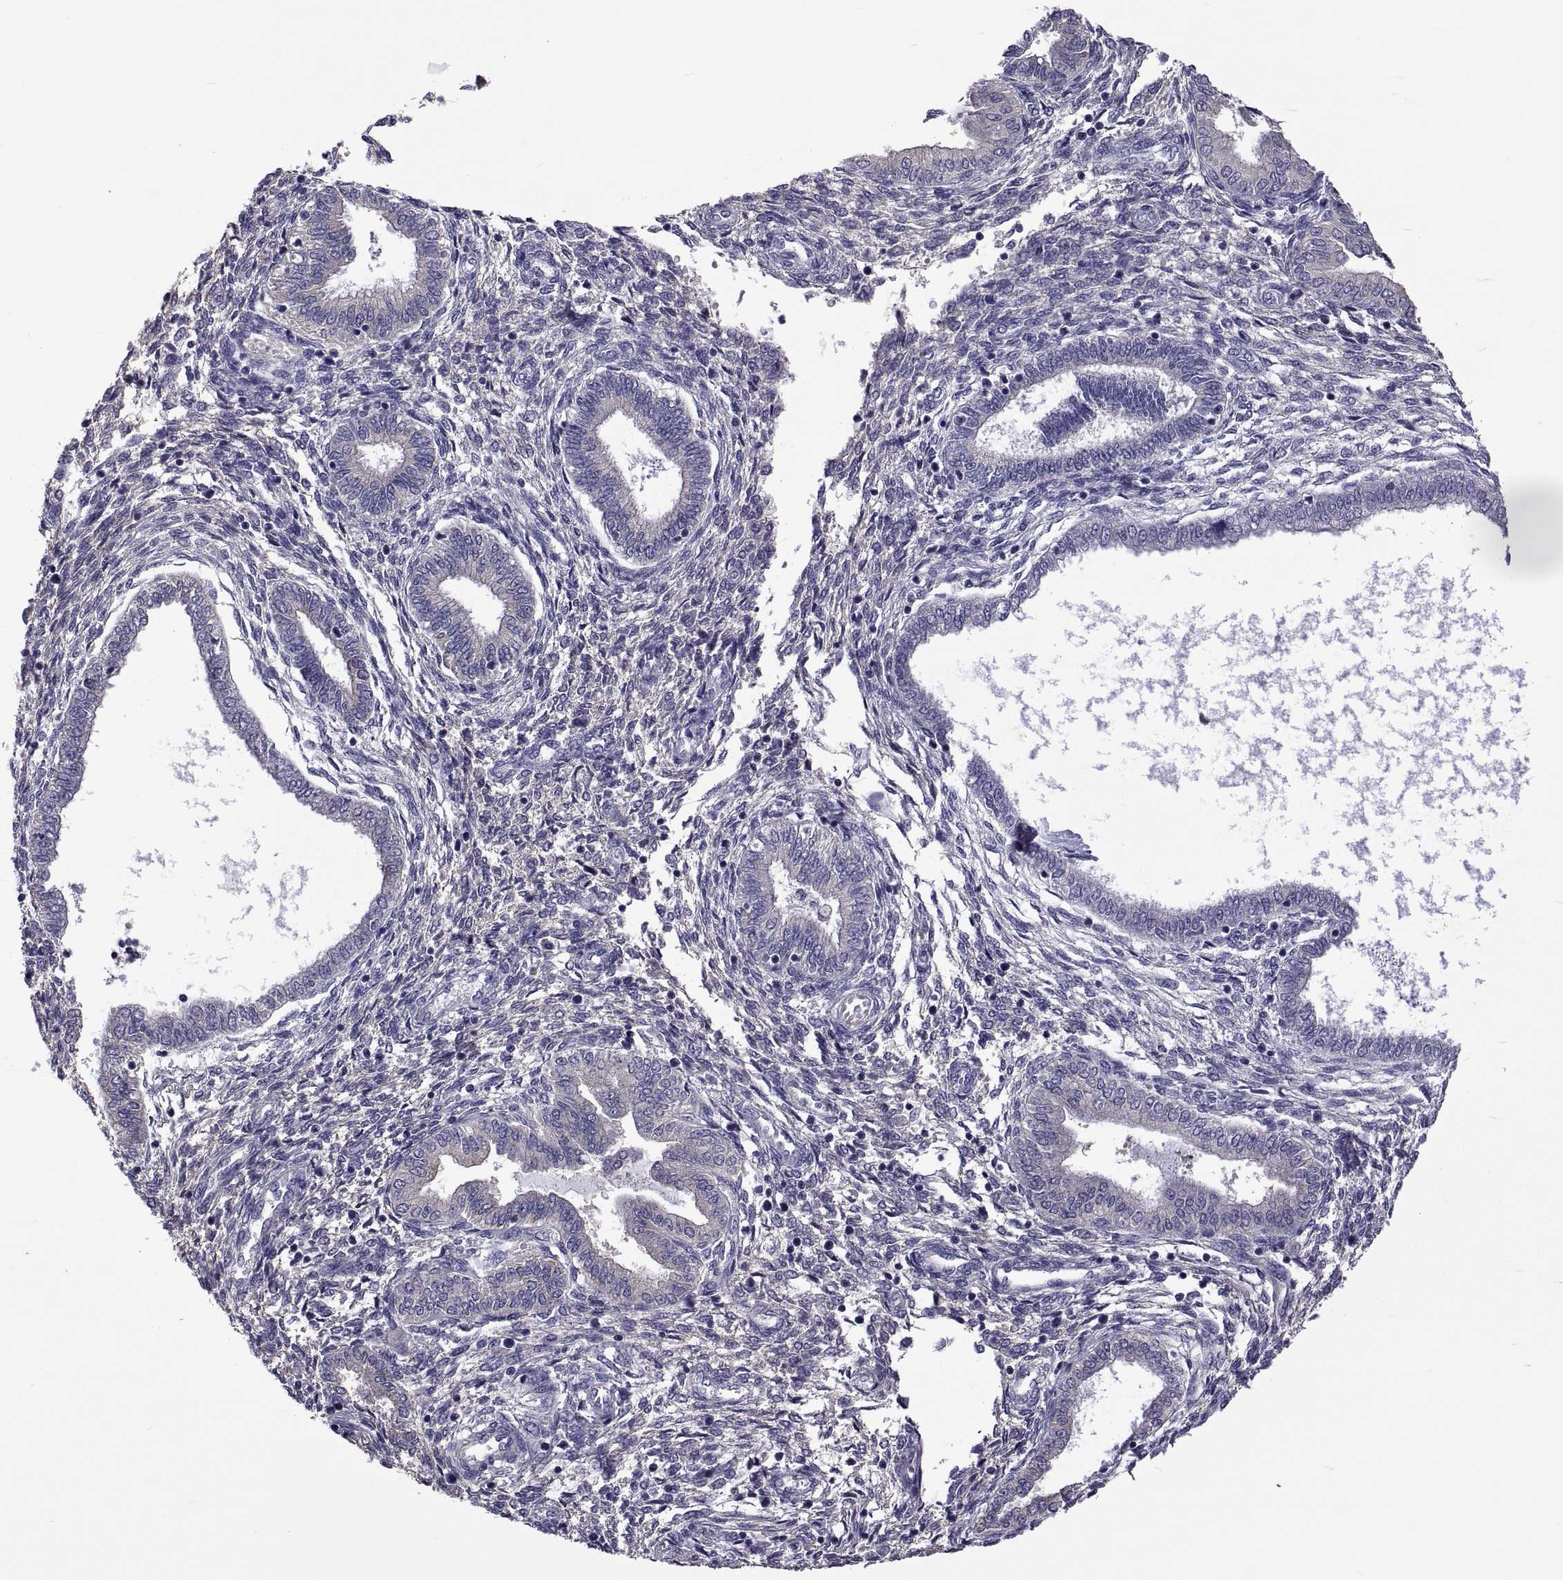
{"staining": {"intensity": "negative", "quantity": "none", "location": "none"}, "tissue": "endometrium", "cell_type": "Cells in endometrial stroma", "image_type": "normal", "snomed": [{"axis": "morphology", "description": "Normal tissue, NOS"}, {"axis": "topography", "description": "Endometrium"}], "caption": "An IHC micrograph of benign endometrium is shown. There is no staining in cells in endometrial stroma of endometrium.", "gene": "TMC3", "patient": {"sex": "female", "age": 42}}